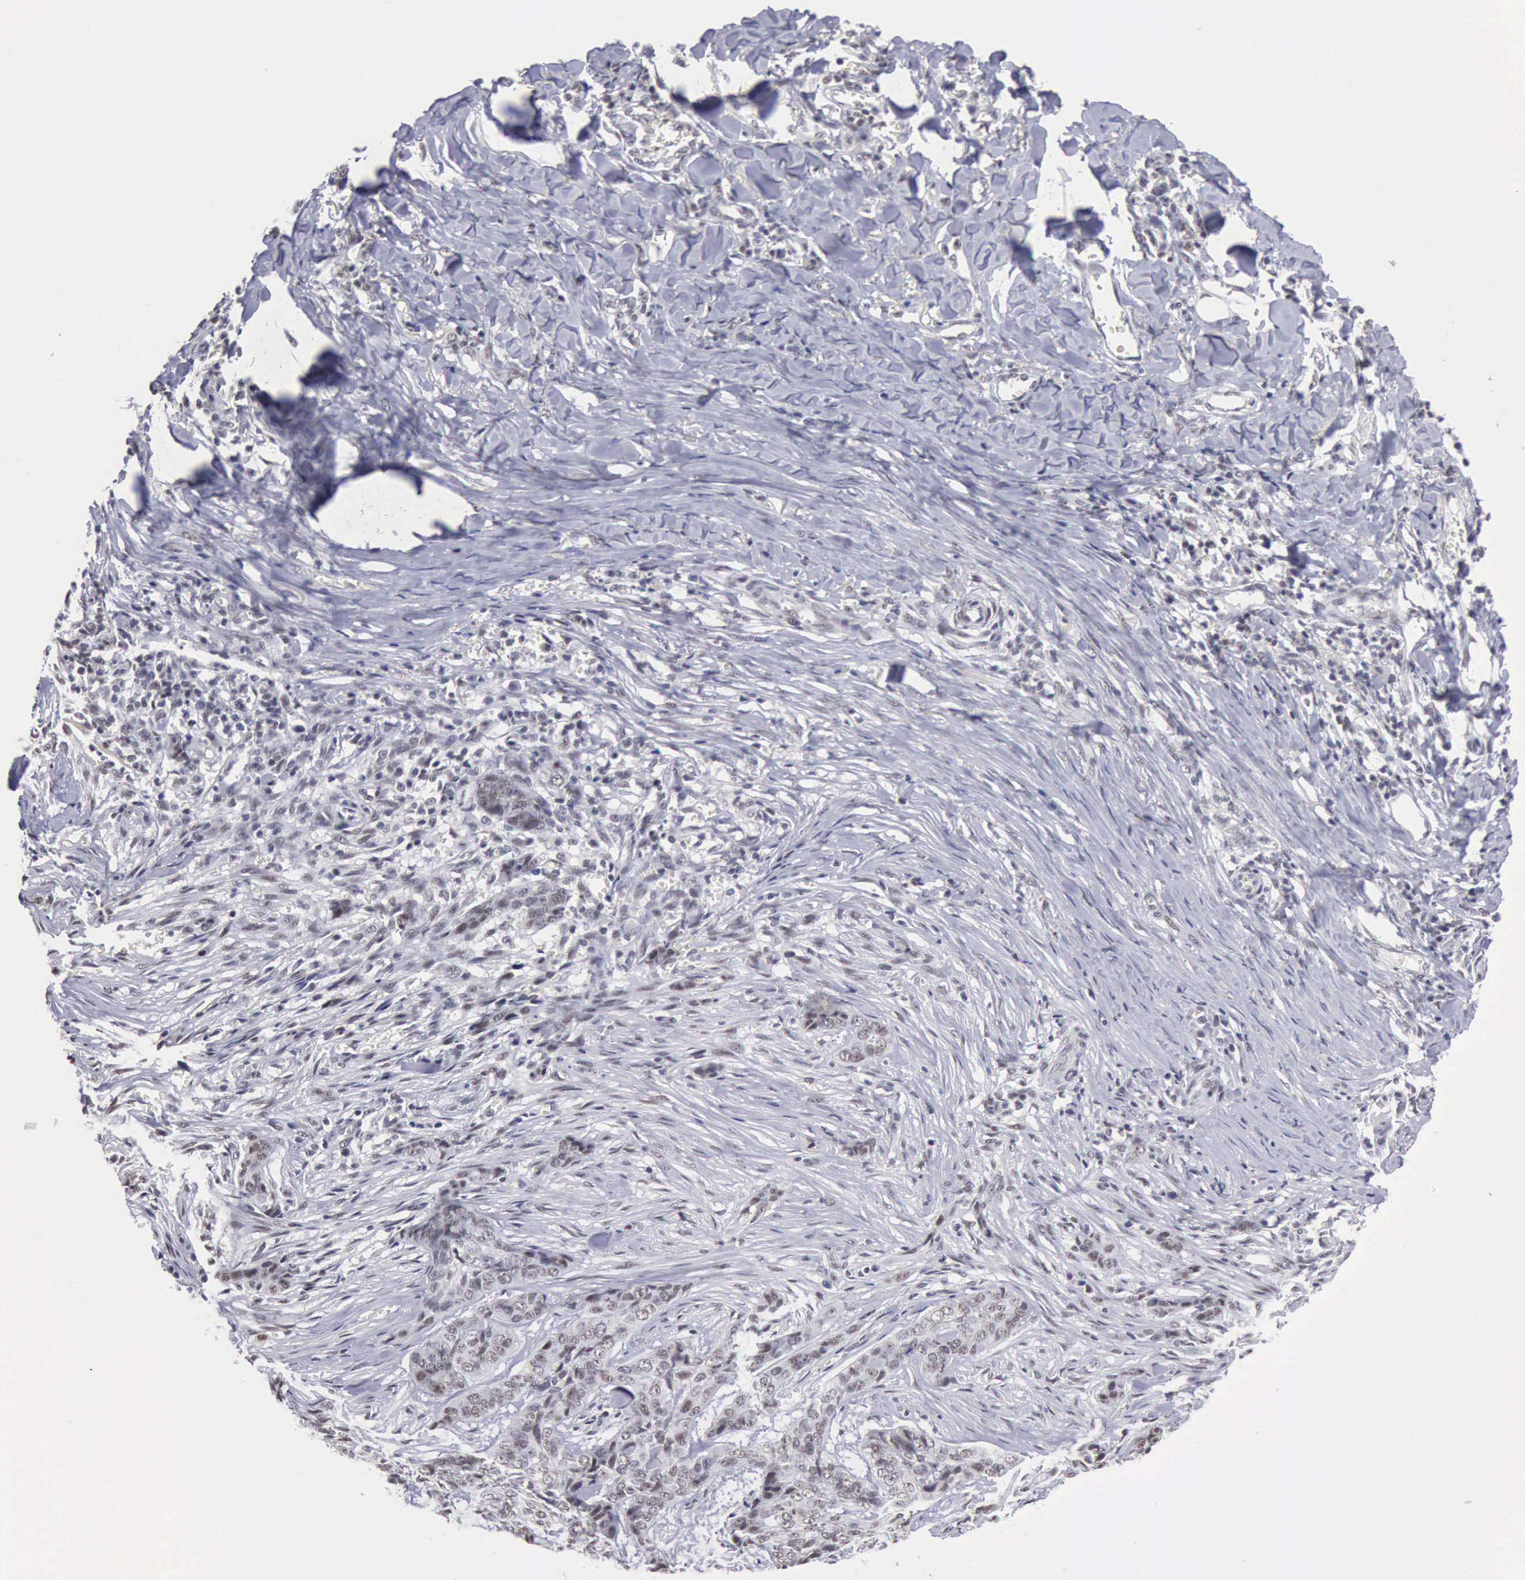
{"staining": {"intensity": "weak", "quantity": "<25%", "location": "nuclear"}, "tissue": "skin cancer", "cell_type": "Tumor cells", "image_type": "cancer", "snomed": [{"axis": "morphology", "description": "Normal tissue, NOS"}, {"axis": "morphology", "description": "Basal cell carcinoma"}, {"axis": "topography", "description": "Skin"}], "caption": "Basal cell carcinoma (skin) was stained to show a protein in brown. There is no significant staining in tumor cells.", "gene": "TAF1", "patient": {"sex": "female", "age": 65}}